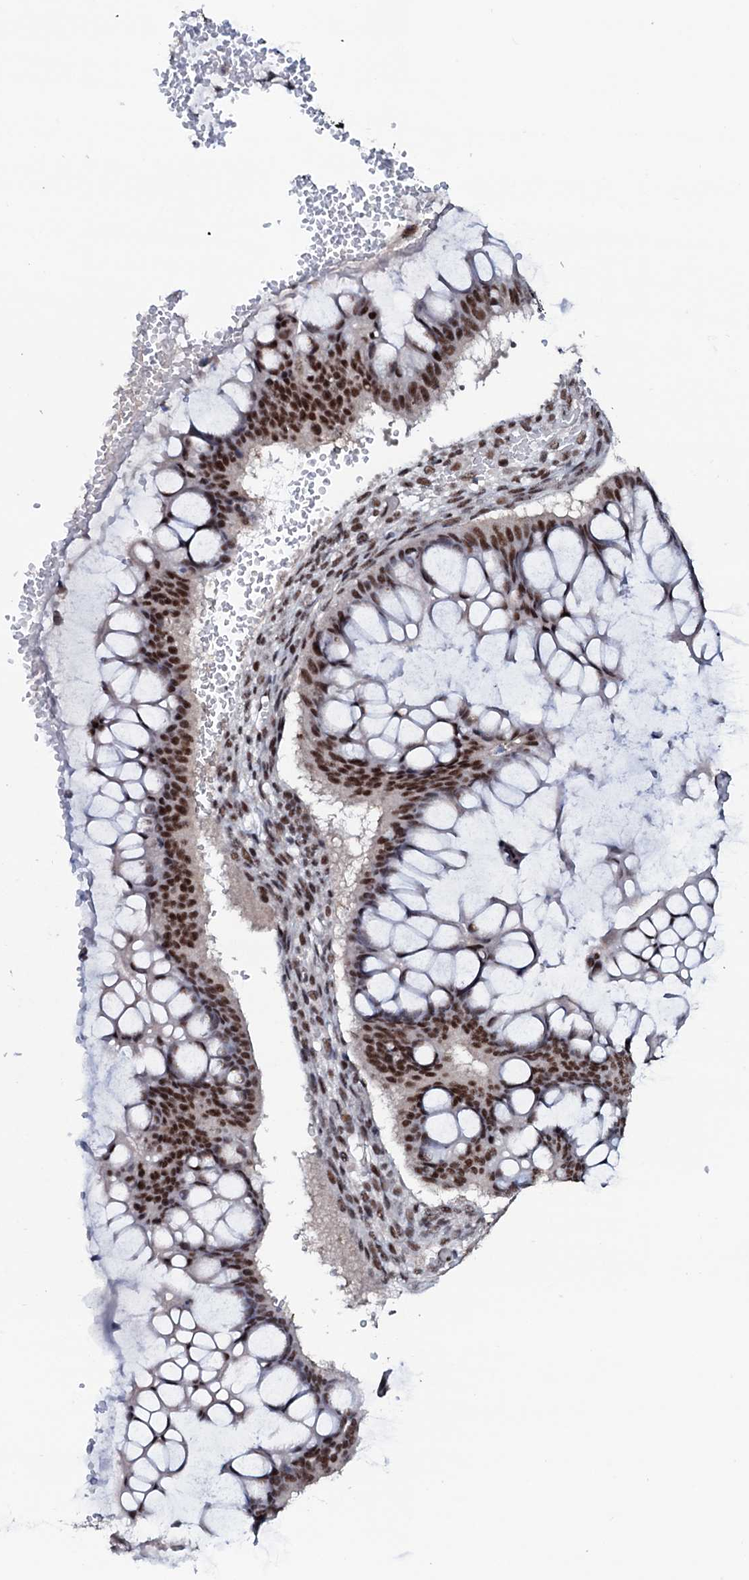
{"staining": {"intensity": "strong", "quantity": ">75%", "location": "nuclear"}, "tissue": "ovarian cancer", "cell_type": "Tumor cells", "image_type": "cancer", "snomed": [{"axis": "morphology", "description": "Cystadenocarcinoma, mucinous, NOS"}, {"axis": "topography", "description": "Ovary"}], "caption": "Mucinous cystadenocarcinoma (ovarian) was stained to show a protein in brown. There is high levels of strong nuclear positivity in approximately >75% of tumor cells.", "gene": "PRPF18", "patient": {"sex": "female", "age": 73}}